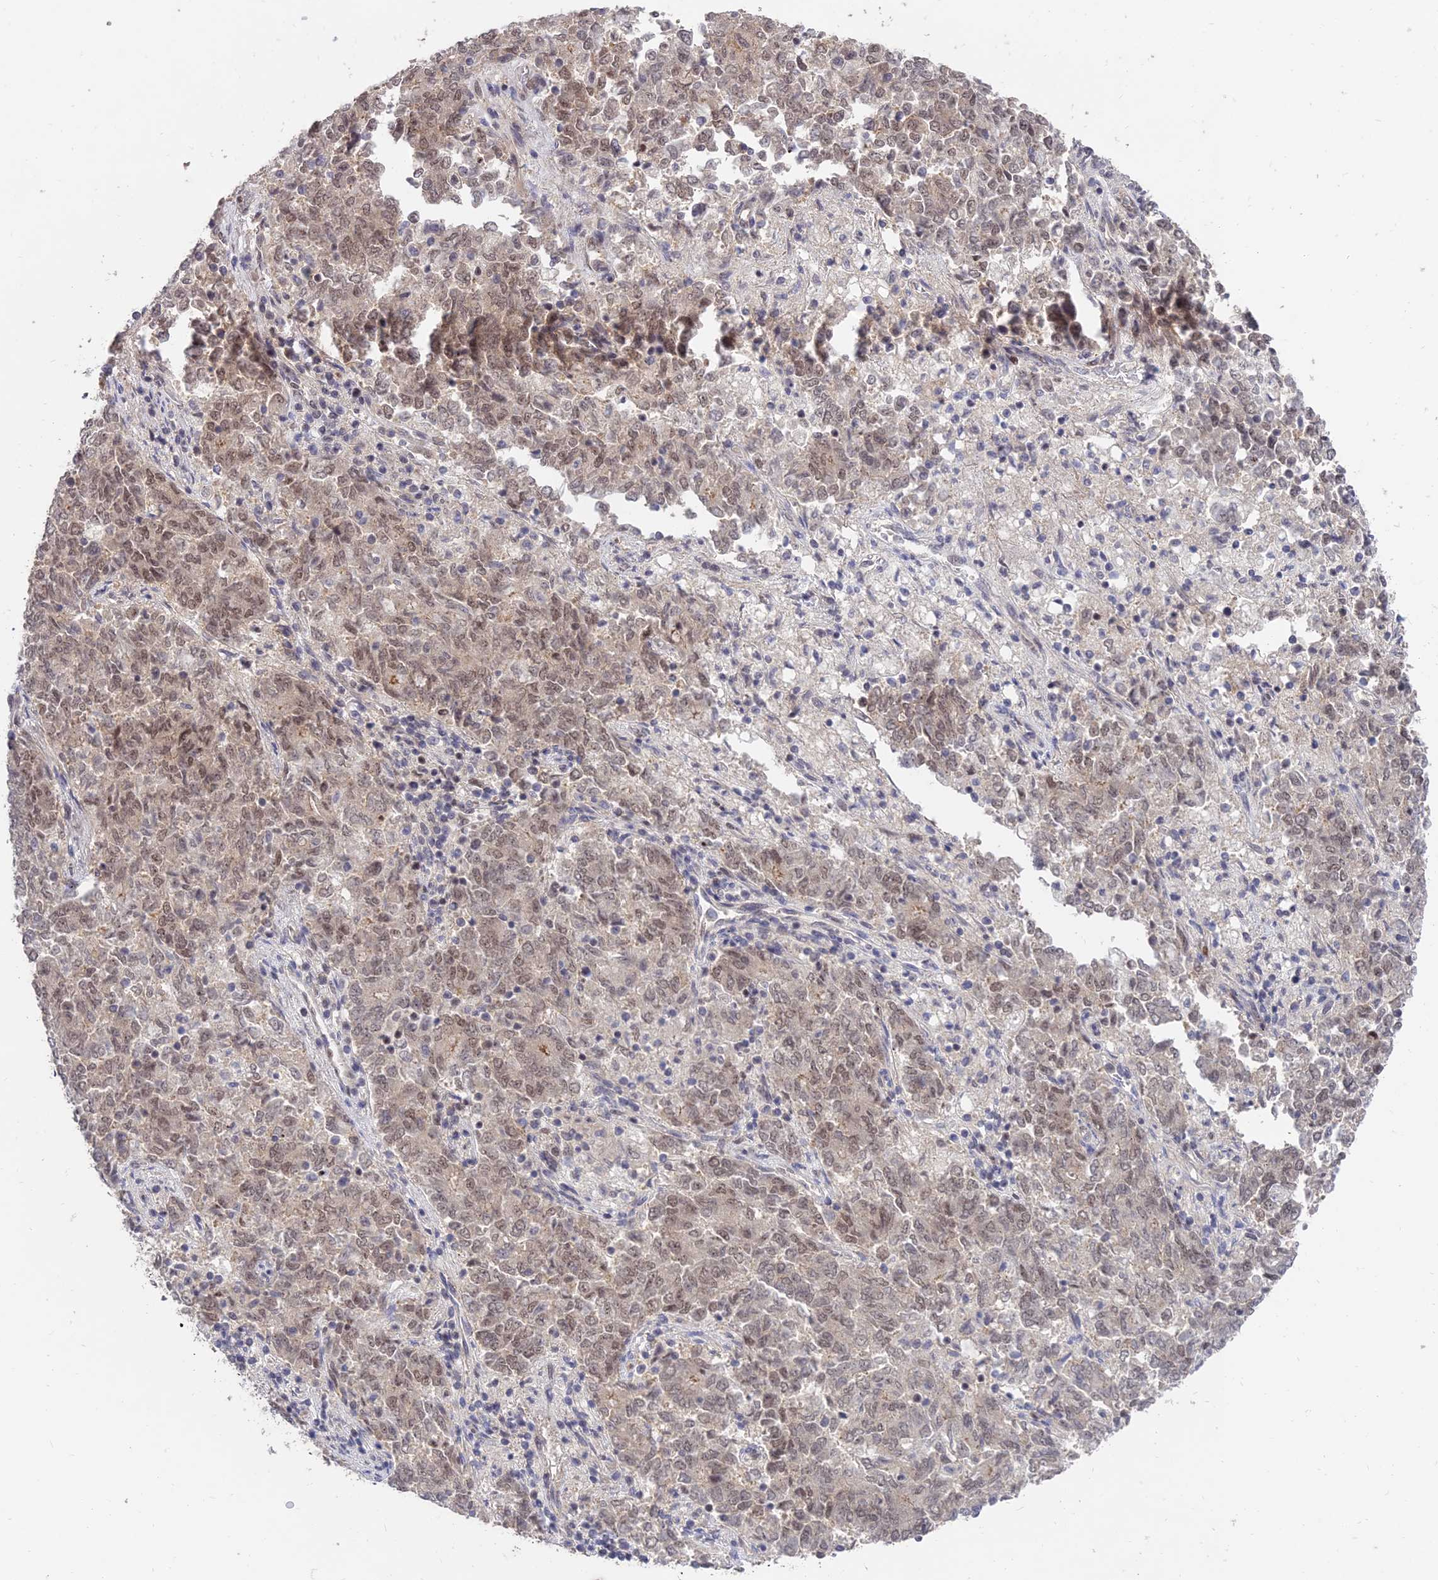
{"staining": {"intensity": "moderate", "quantity": ">75%", "location": "nuclear"}, "tissue": "endometrial cancer", "cell_type": "Tumor cells", "image_type": "cancer", "snomed": [{"axis": "morphology", "description": "Adenocarcinoma, NOS"}, {"axis": "topography", "description": "Endometrium"}], "caption": "The immunohistochemical stain highlights moderate nuclear staining in tumor cells of adenocarcinoma (endometrial) tissue.", "gene": "ZNF85", "patient": {"sex": "female", "age": 80}}